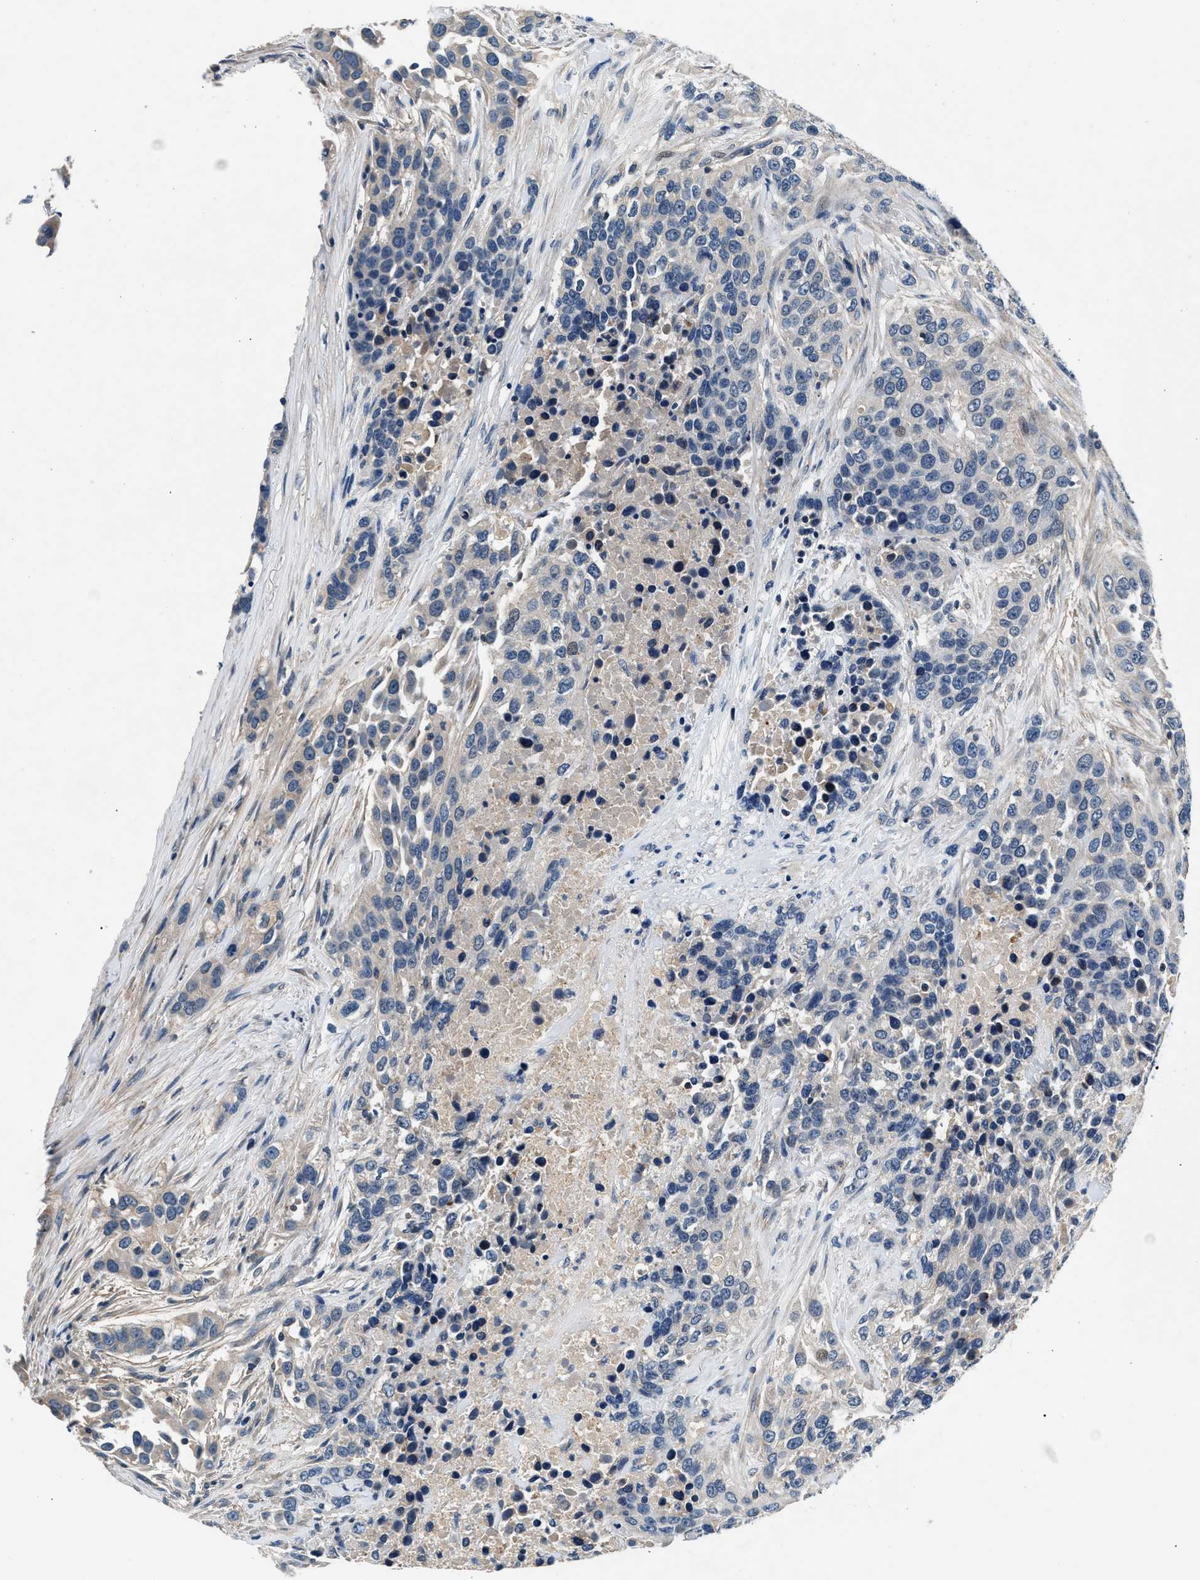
{"staining": {"intensity": "negative", "quantity": "none", "location": "none"}, "tissue": "urothelial cancer", "cell_type": "Tumor cells", "image_type": "cancer", "snomed": [{"axis": "morphology", "description": "Urothelial carcinoma, High grade"}, {"axis": "topography", "description": "Urinary bladder"}], "caption": "High magnification brightfield microscopy of urothelial carcinoma (high-grade) stained with DAB (brown) and counterstained with hematoxylin (blue): tumor cells show no significant positivity.", "gene": "DENND6B", "patient": {"sex": "female", "age": 80}}